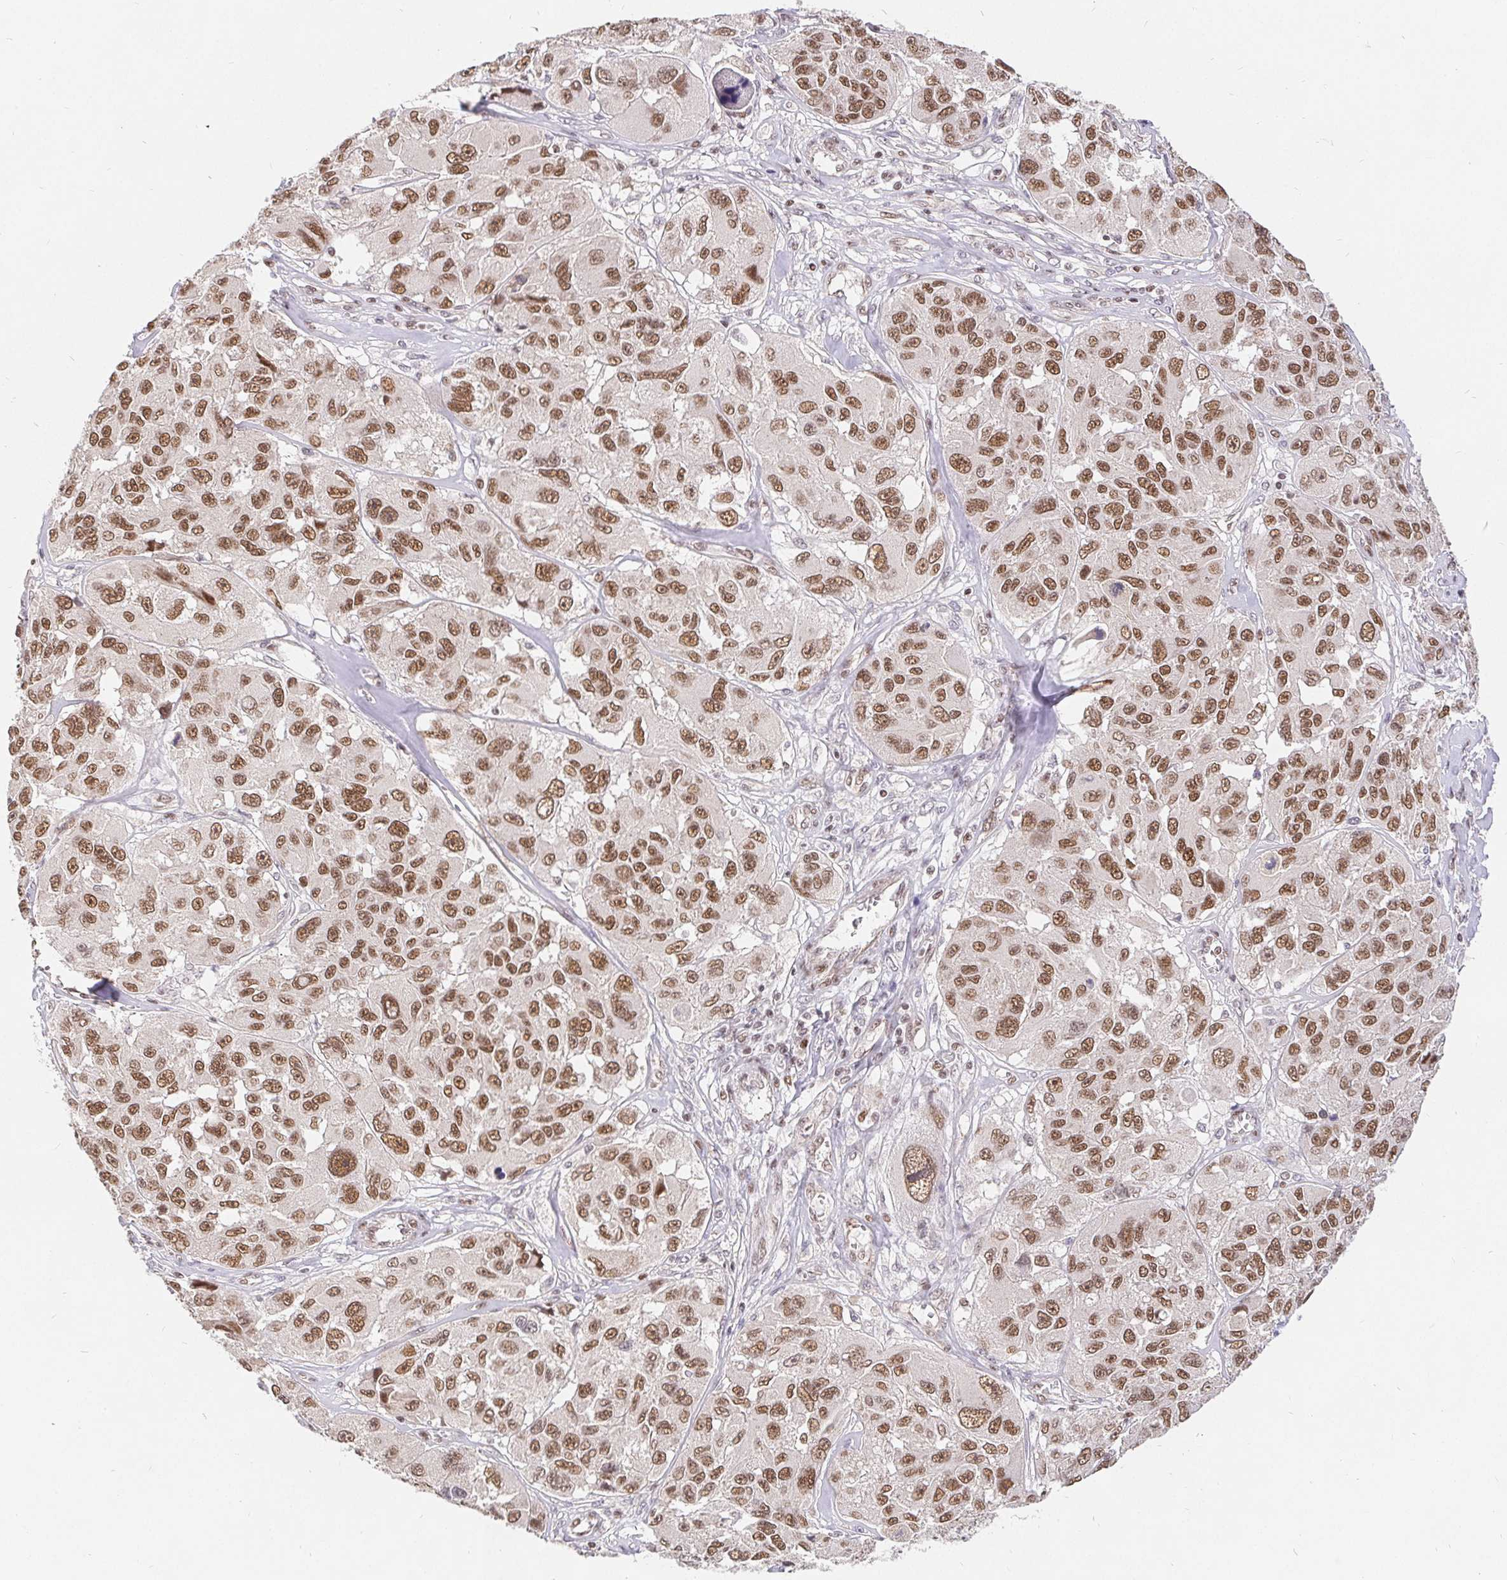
{"staining": {"intensity": "moderate", "quantity": ">75%", "location": "nuclear"}, "tissue": "melanoma", "cell_type": "Tumor cells", "image_type": "cancer", "snomed": [{"axis": "morphology", "description": "Malignant melanoma, NOS"}, {"axis": "topography", "description": "Skin"}], "caption": "Protein expression analysis of melanoma displays moderate nuclear positivity in approximately >75% of tumor cells.", "gene": "POU2F1", "patient": {"sex": "female", "age": 66}}